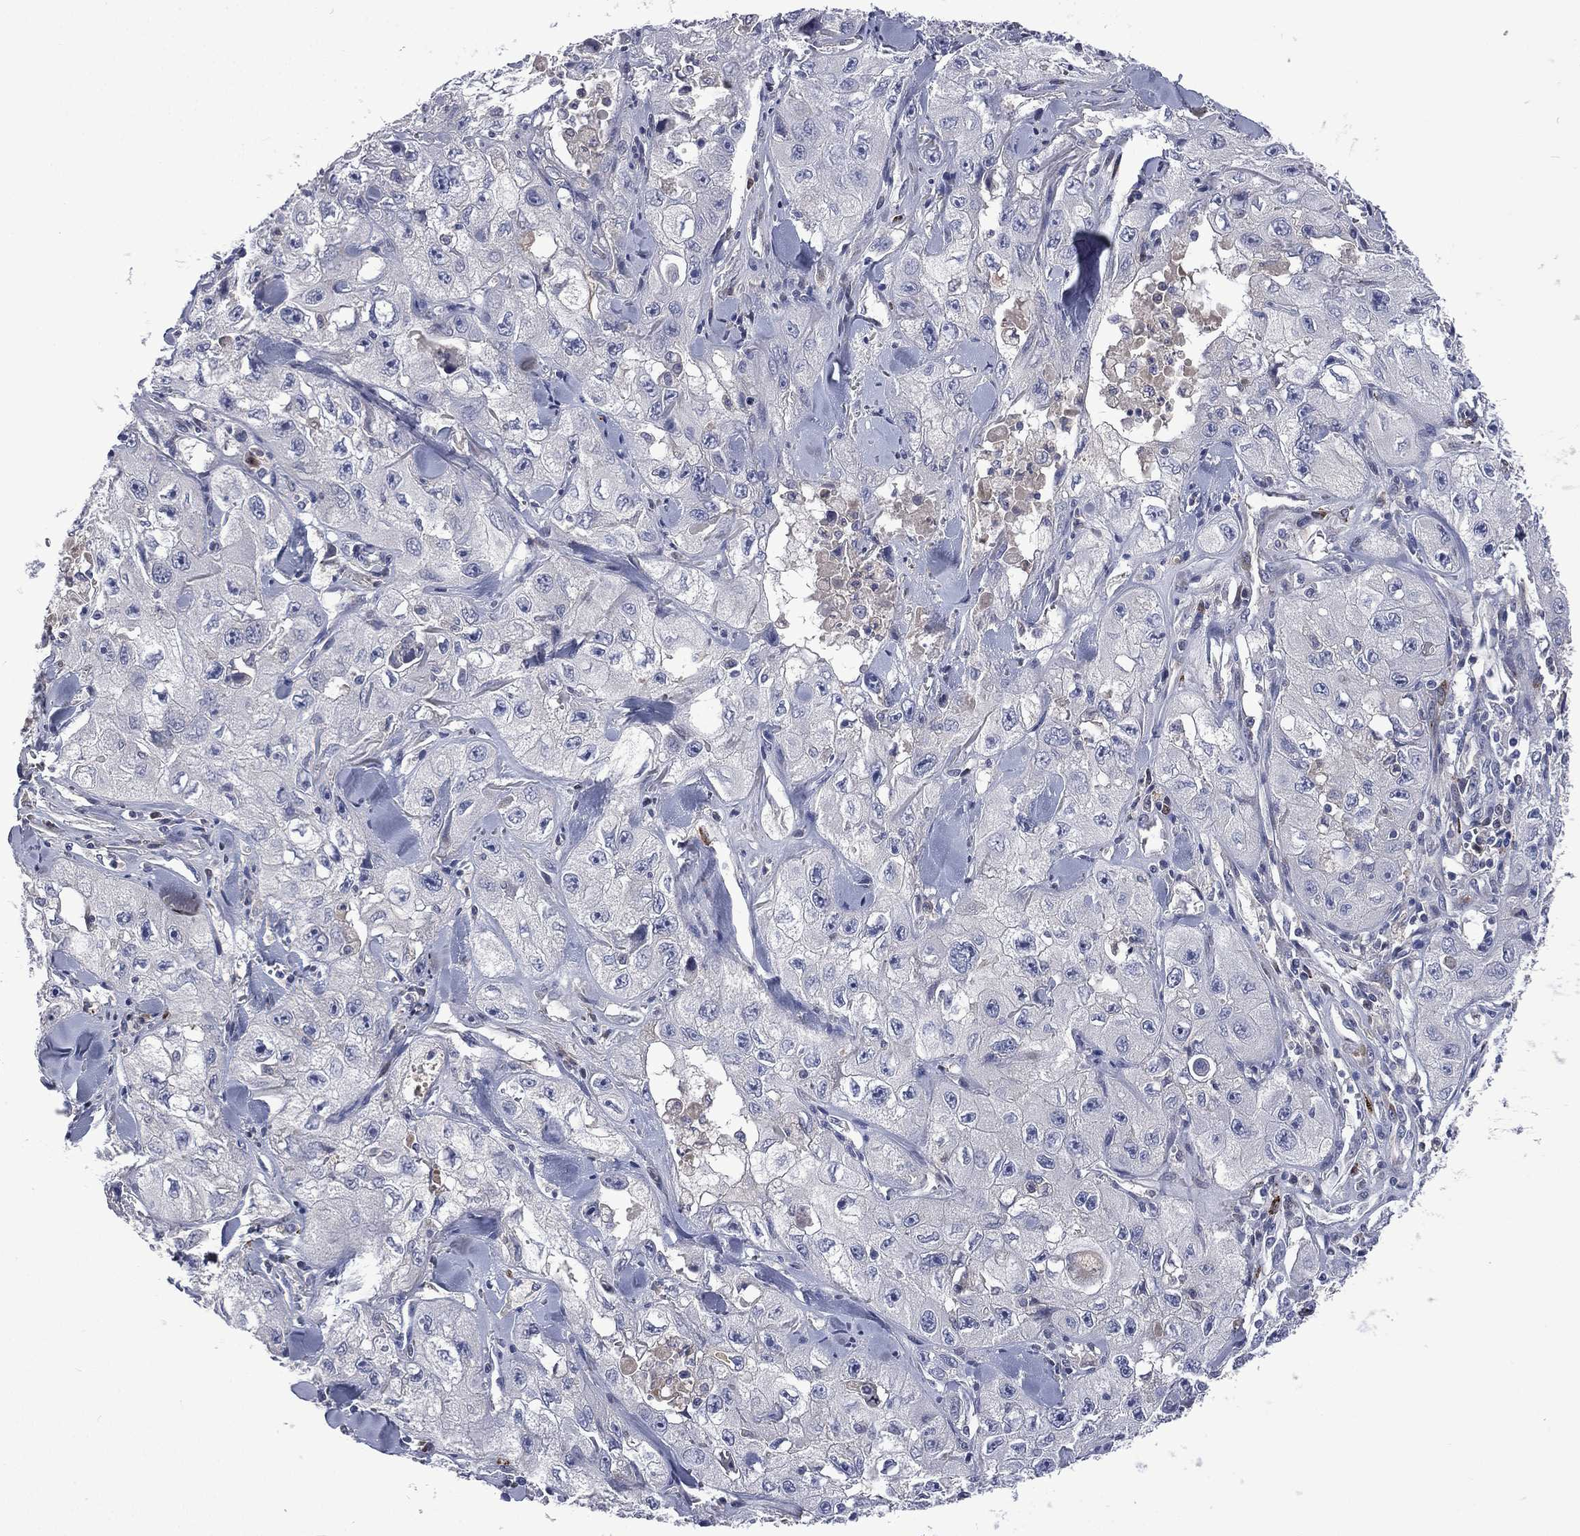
{"staining": {"intensity": "negative", "quantity": "none", "location": "none"}, "tissue": "skin cancer", "cell_type": "Tumor cells", "image_type": "cancer", "snomed": [{"axis": "morphology", "description": "Squamous cell carcinoma, NOS"}, {"axis": "topography", "description": "Skin"}, {"axis": "topography", "description": "Subcutis"}], "caption": "An immunohistochemistry (IHC) photomicrograph of squamous cell carcinoma (skin) is shown. There is no staining in tumor cells of squamous cell carcinoma (skin).", "gene": "CA12", "patient": {"sex": "male", "age": 73}}